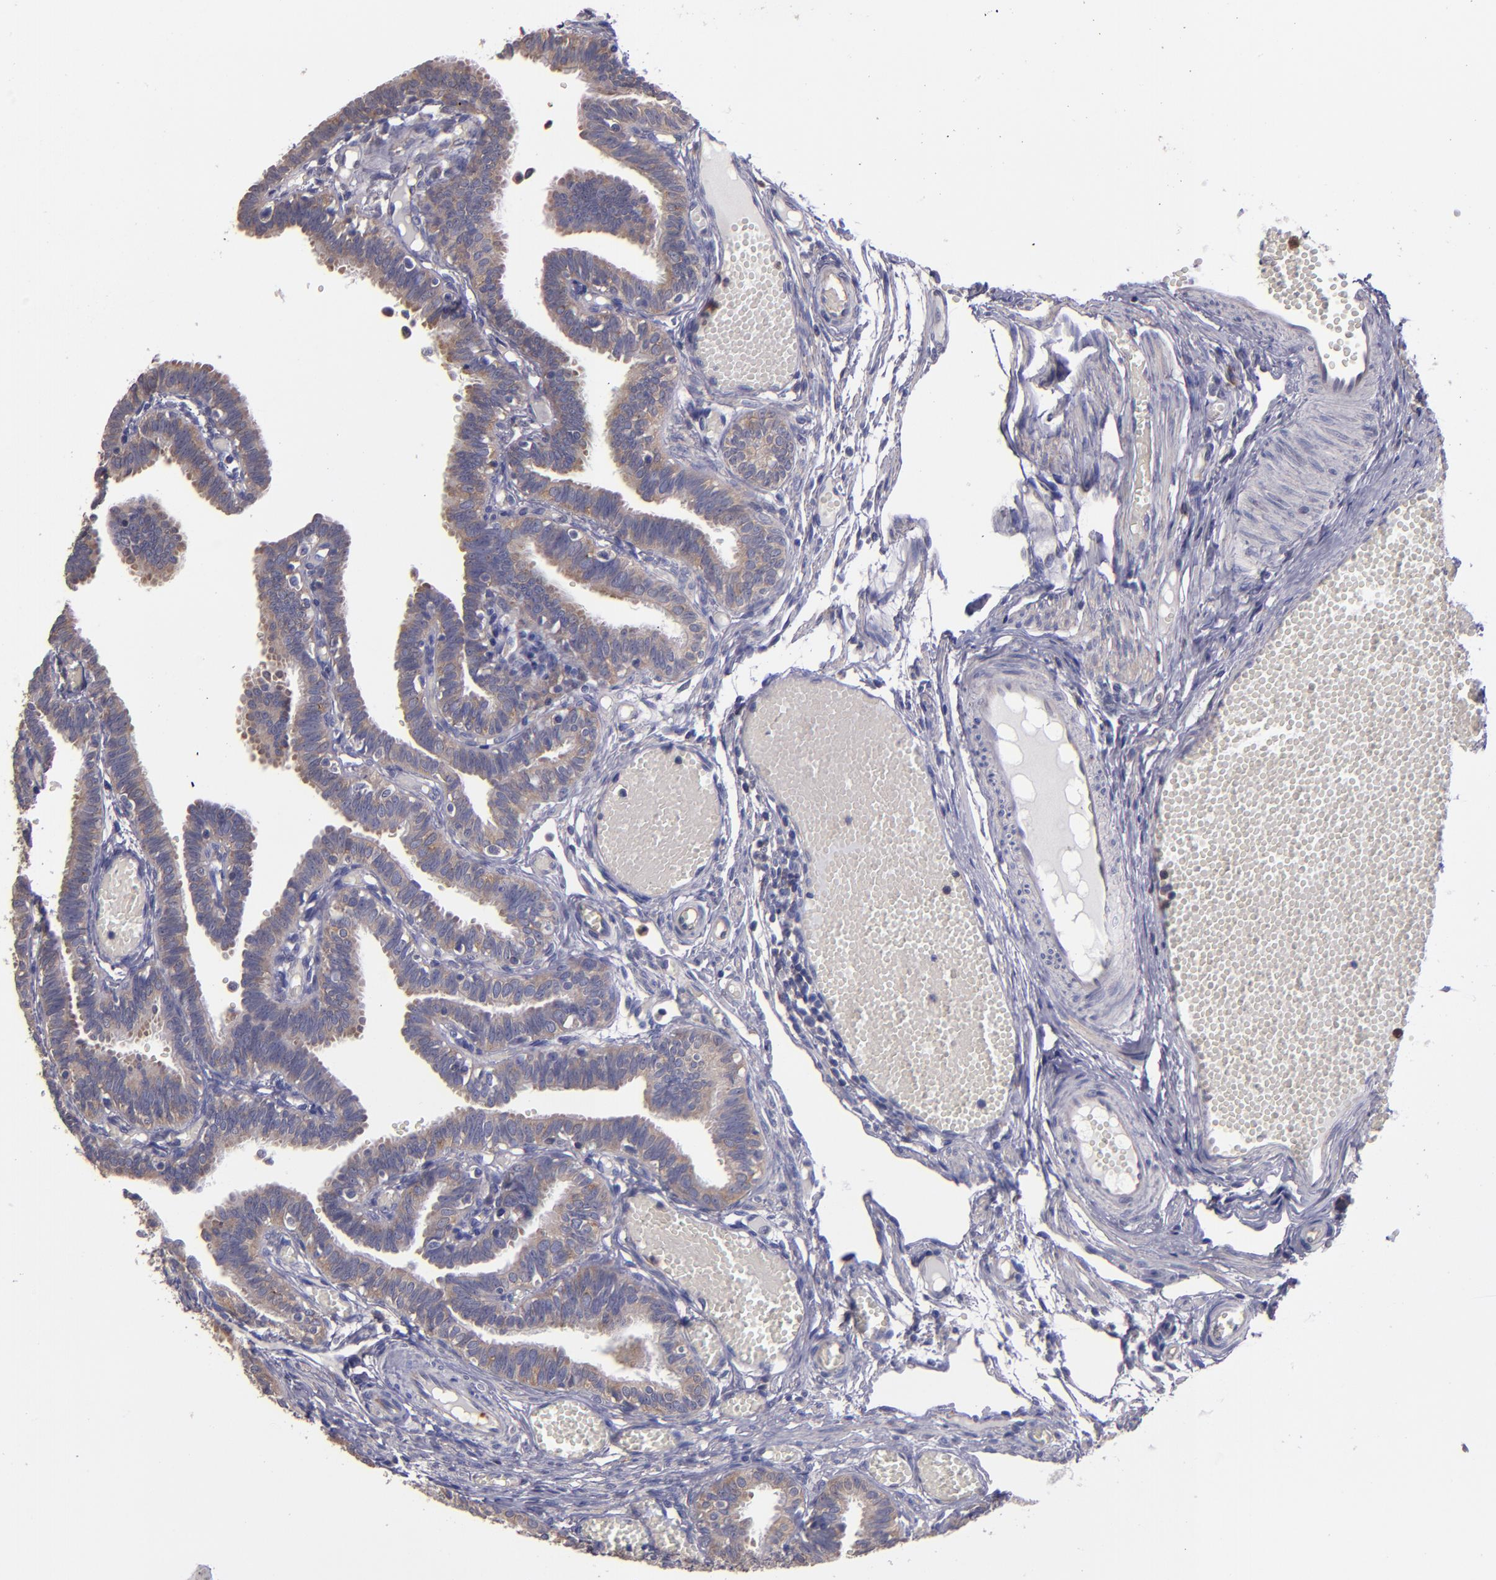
{"staining": {"intensity": "moderate", "quantity": "25%-75%", "location": "cytoplasmic/membranous"}, "tissue": "fallopian tube", "cell_type": "Glandular cells", "image_type": "normal", "snomed": [{"axis": "morphology", "description": "Normal tissue, NOS"}, {"axis": "topography", "description": "Fallopian tube"}], "caption": "A histopathology image showing moderate cytoplasmic/membranous expression in approximately 25%-75% of glandular cells in benign fallopian tube, as visualized by brown immunohistochemical staining.", "gene": "CARS1", "patient": {"sex": "female", "age": 29}}